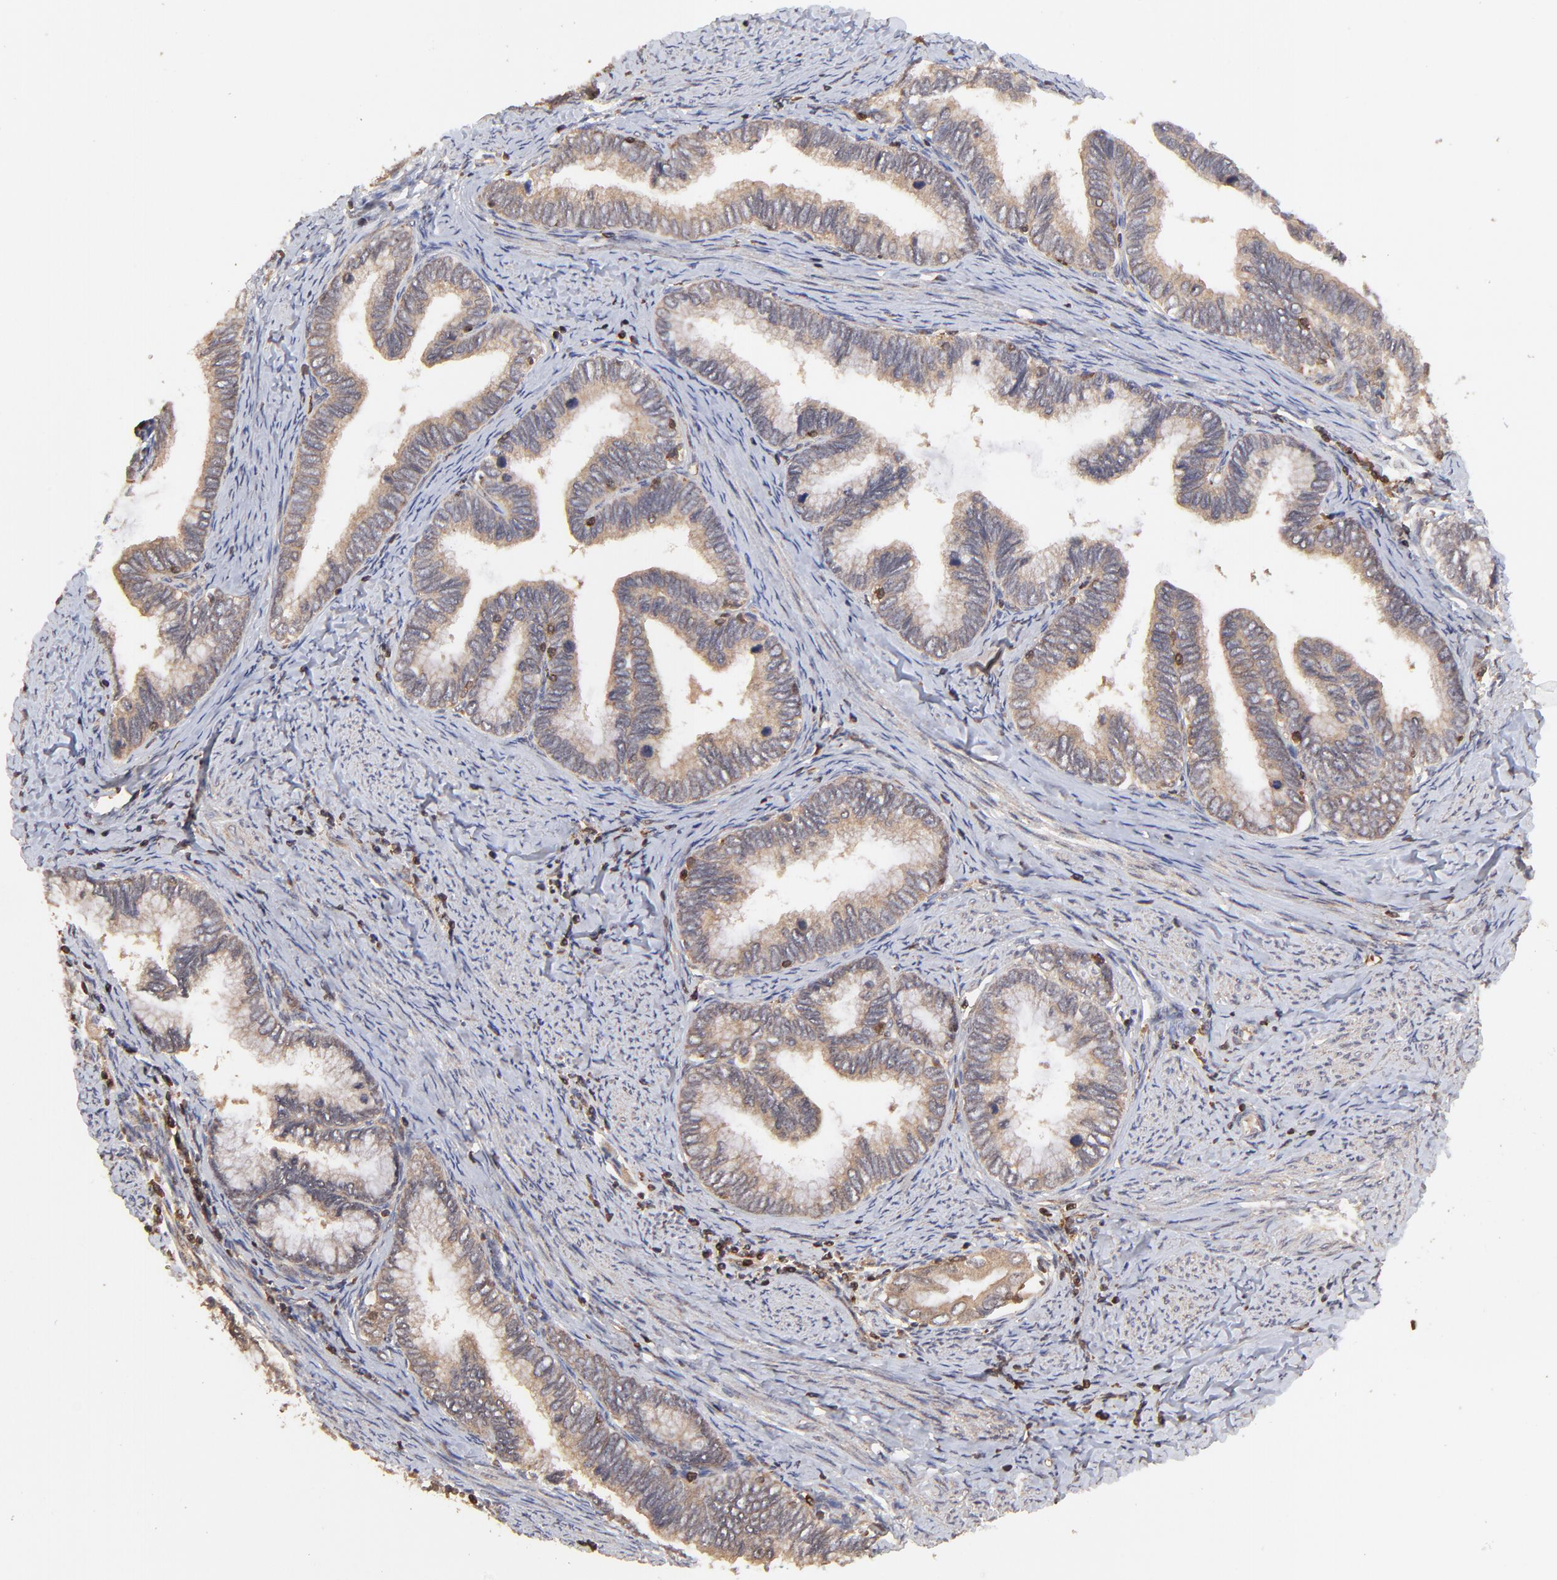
{"staining": {"intensity": "moderate", "quantity": ">75%", "location": "cytoplasmic/membranous"}, "tissue": "cervical cancer", "cell_type": "Tumor cells", "image_type": "cancer", "snomed": [{"axis": "morphology", "description": "Adenocarcinoma, NOS"}, {"axis": "topography", "description": "Cervix"}], "caption": "Protein staining of cervical adenocarcinoma tissue reveals moderate cytoplasmic/membranous positivity in about >75% of tumor cells. (brown staining indicates protein expression, while blue staining denotes nuclei).", "gene": "STON2", "patient": {"sex": "female", "age": 49}}